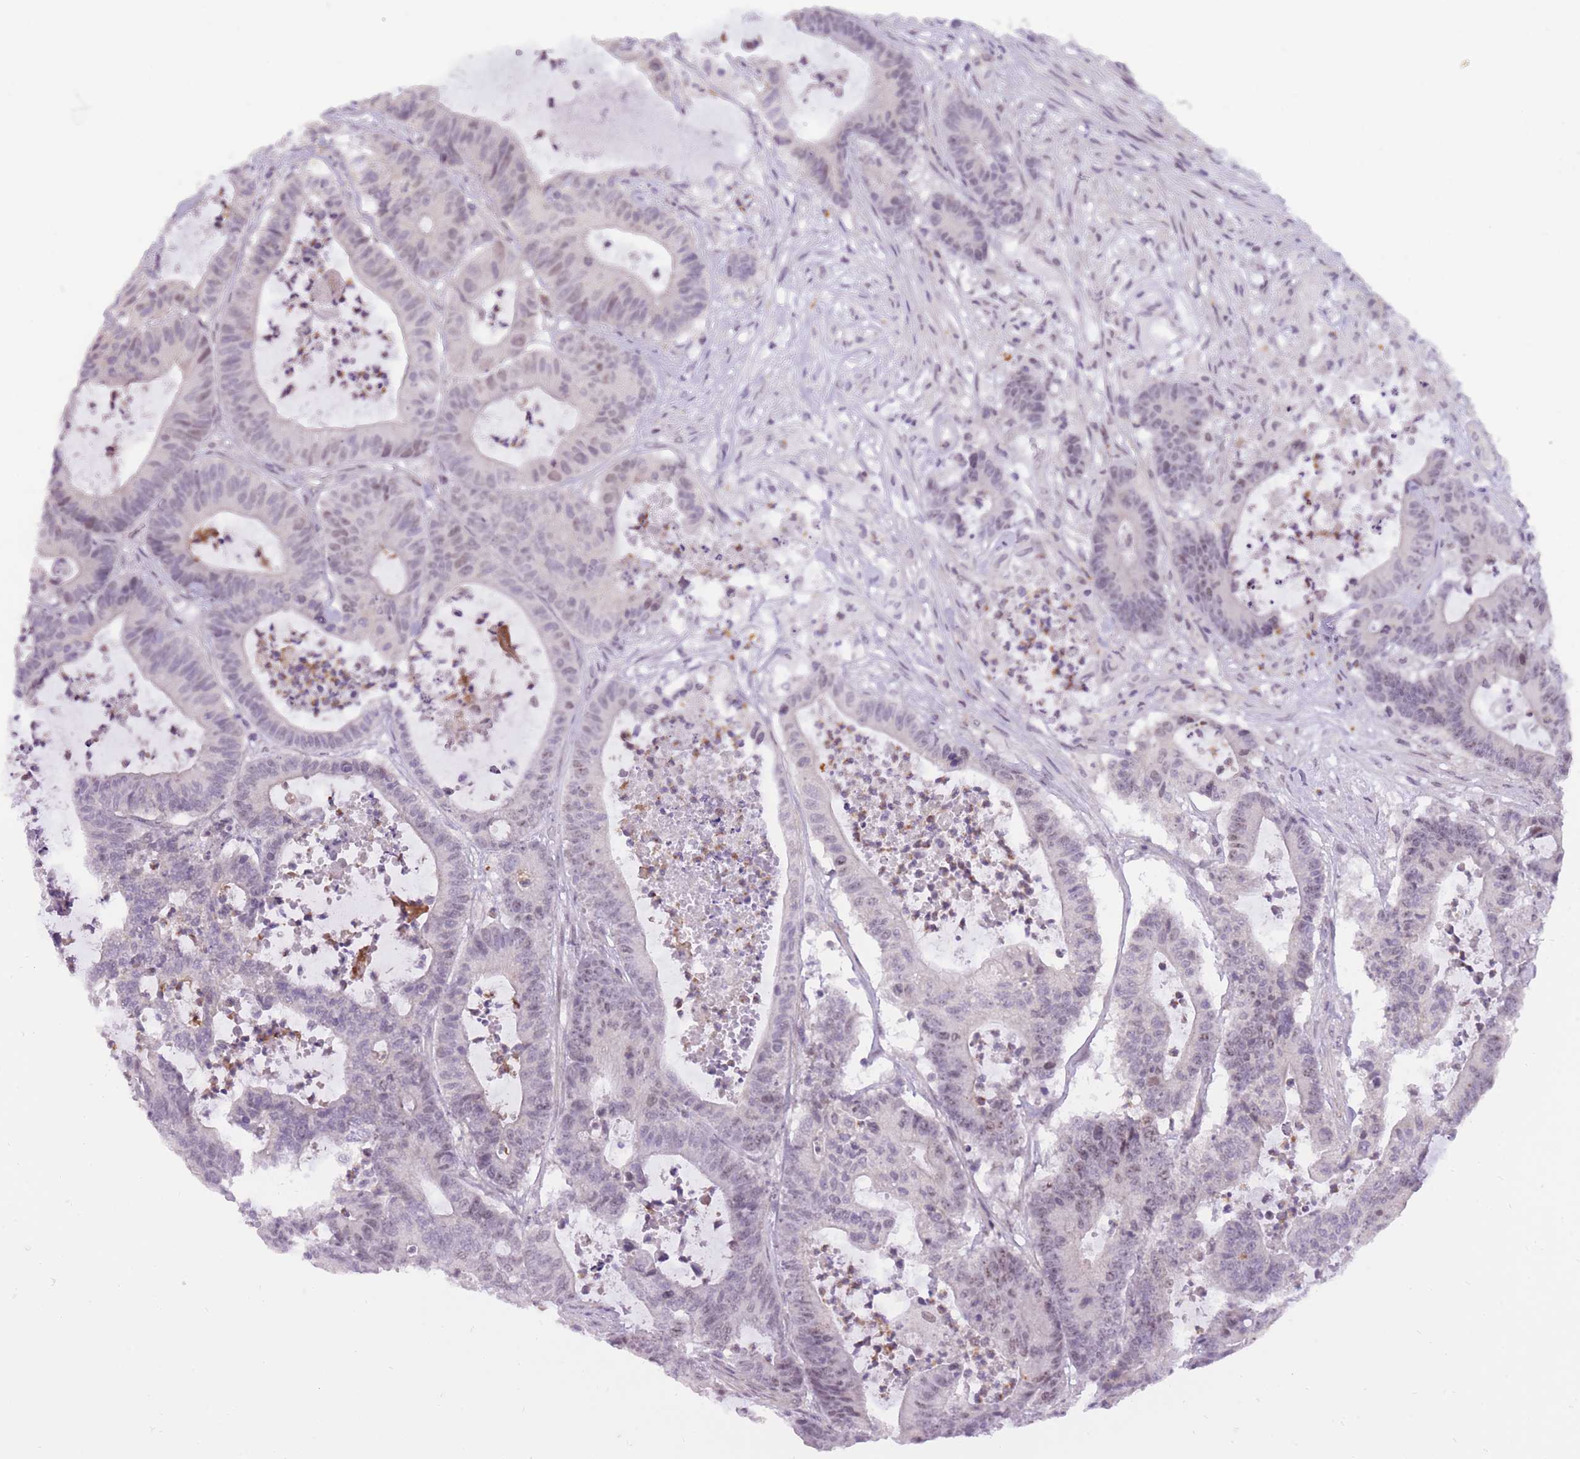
{"staining": {"intensity": "weak", "quantity": "25%-75%", "location": "nuclear"}, "tissue": "colorectal cancer", "cell_type": "Tumor cells", "image_type": "cancer", "snomed": [{"axis": "morphology", "description": "Adenocarcinoma, NOS"}, {"axis": "topography", "description": "Colon"}], "caption": "High-power microscopy captured an IHC image of colorectal cancer (adenocarcinoma), revealing weak nuclear positivity in about 25%-75% of tumor cells.", "gene": "TIGD1", "patient": {"sex": "female", "age": 84}}